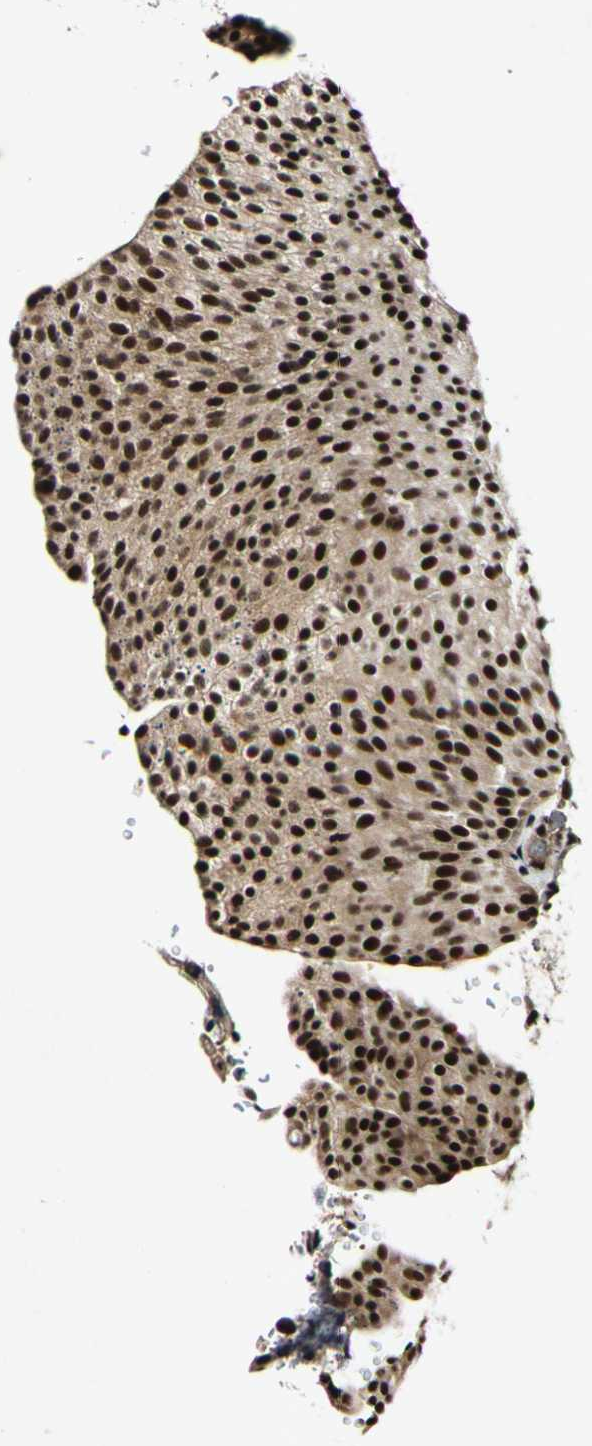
{"staining": {"intensity": "strong", "quantity": ">75%", "location": "nuclear"}, "tissue": "urothelial cancer", "cell_type": "Tumor cells", "image_type": "cancer", "snomed": [{"axis": "morphology", "description": "Urothelial carcinoma, Low grade"}, {"axis": "topography", "description": "Smooth muscle"}, {"axis": "topography", "description": "Urinary bladder"}], "caption": "Protein expression analysis of low-grade urothelial carcinoma displays strong nuclear expression in approximately >75% of tumor cells.", "gene": "POLR2F", "patient": {"sex": "male", "age": 60}}